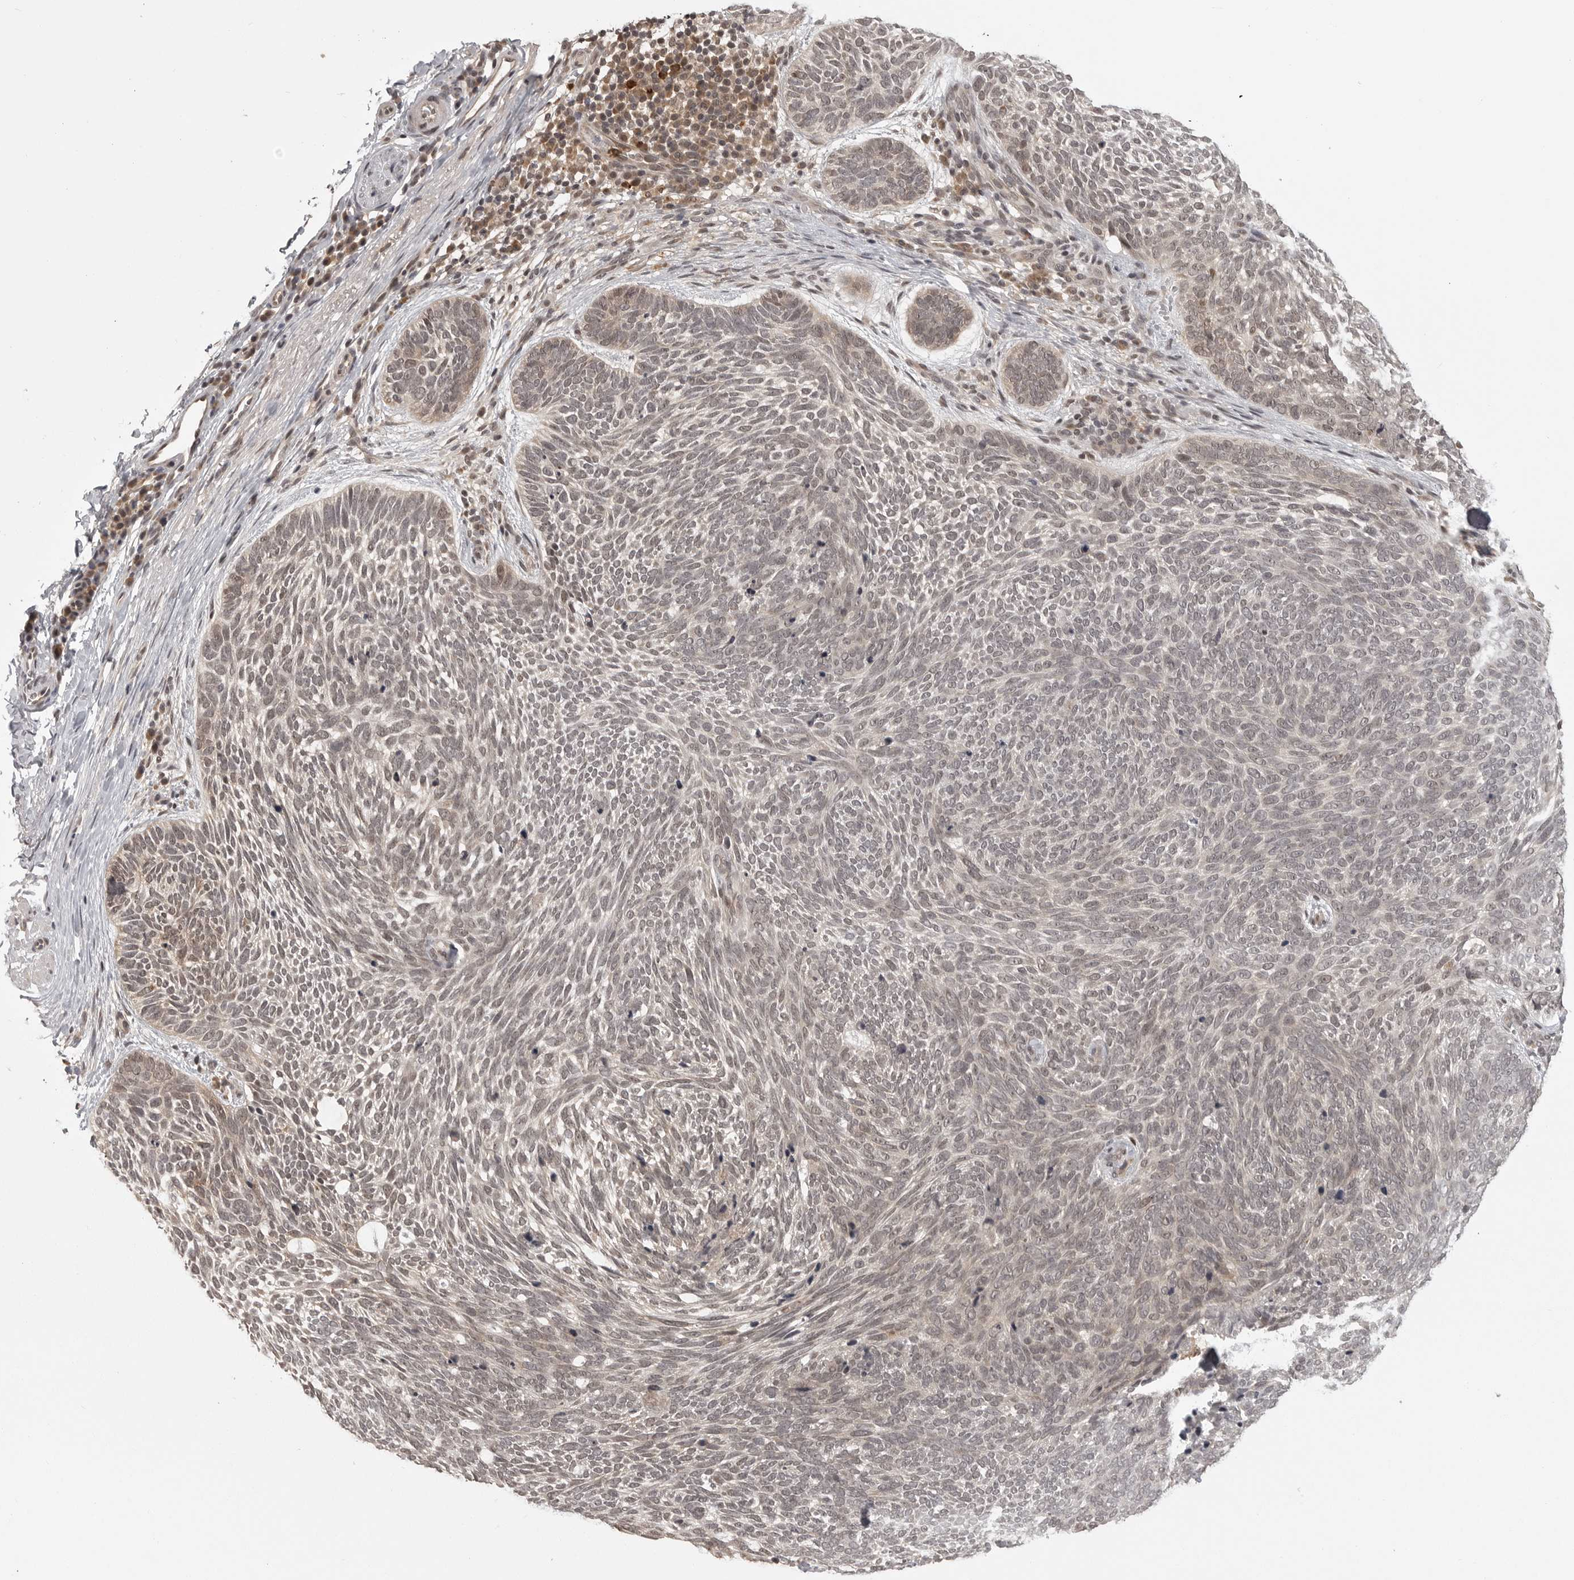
{"staining": {"intensity": "weak", "quantity": "25%-75%", "location": "nuclear"}, "tissue": "skin cancer", "cell_type": "Tumor cells", "image_type": "cancer", "snomed": [{"axis": "morphology", "description": "Basal cell carcinoma"}, {"axis": "topography", "description": "Skin"}], "caption": "A low amount of weak nuclear expression is identified in approximately 25%-75% of tumor cells in skin cancer (basal cell carcinoma) tissue.", "gene": "PEG3", "patient": {"sex": "female", "age": 85}}